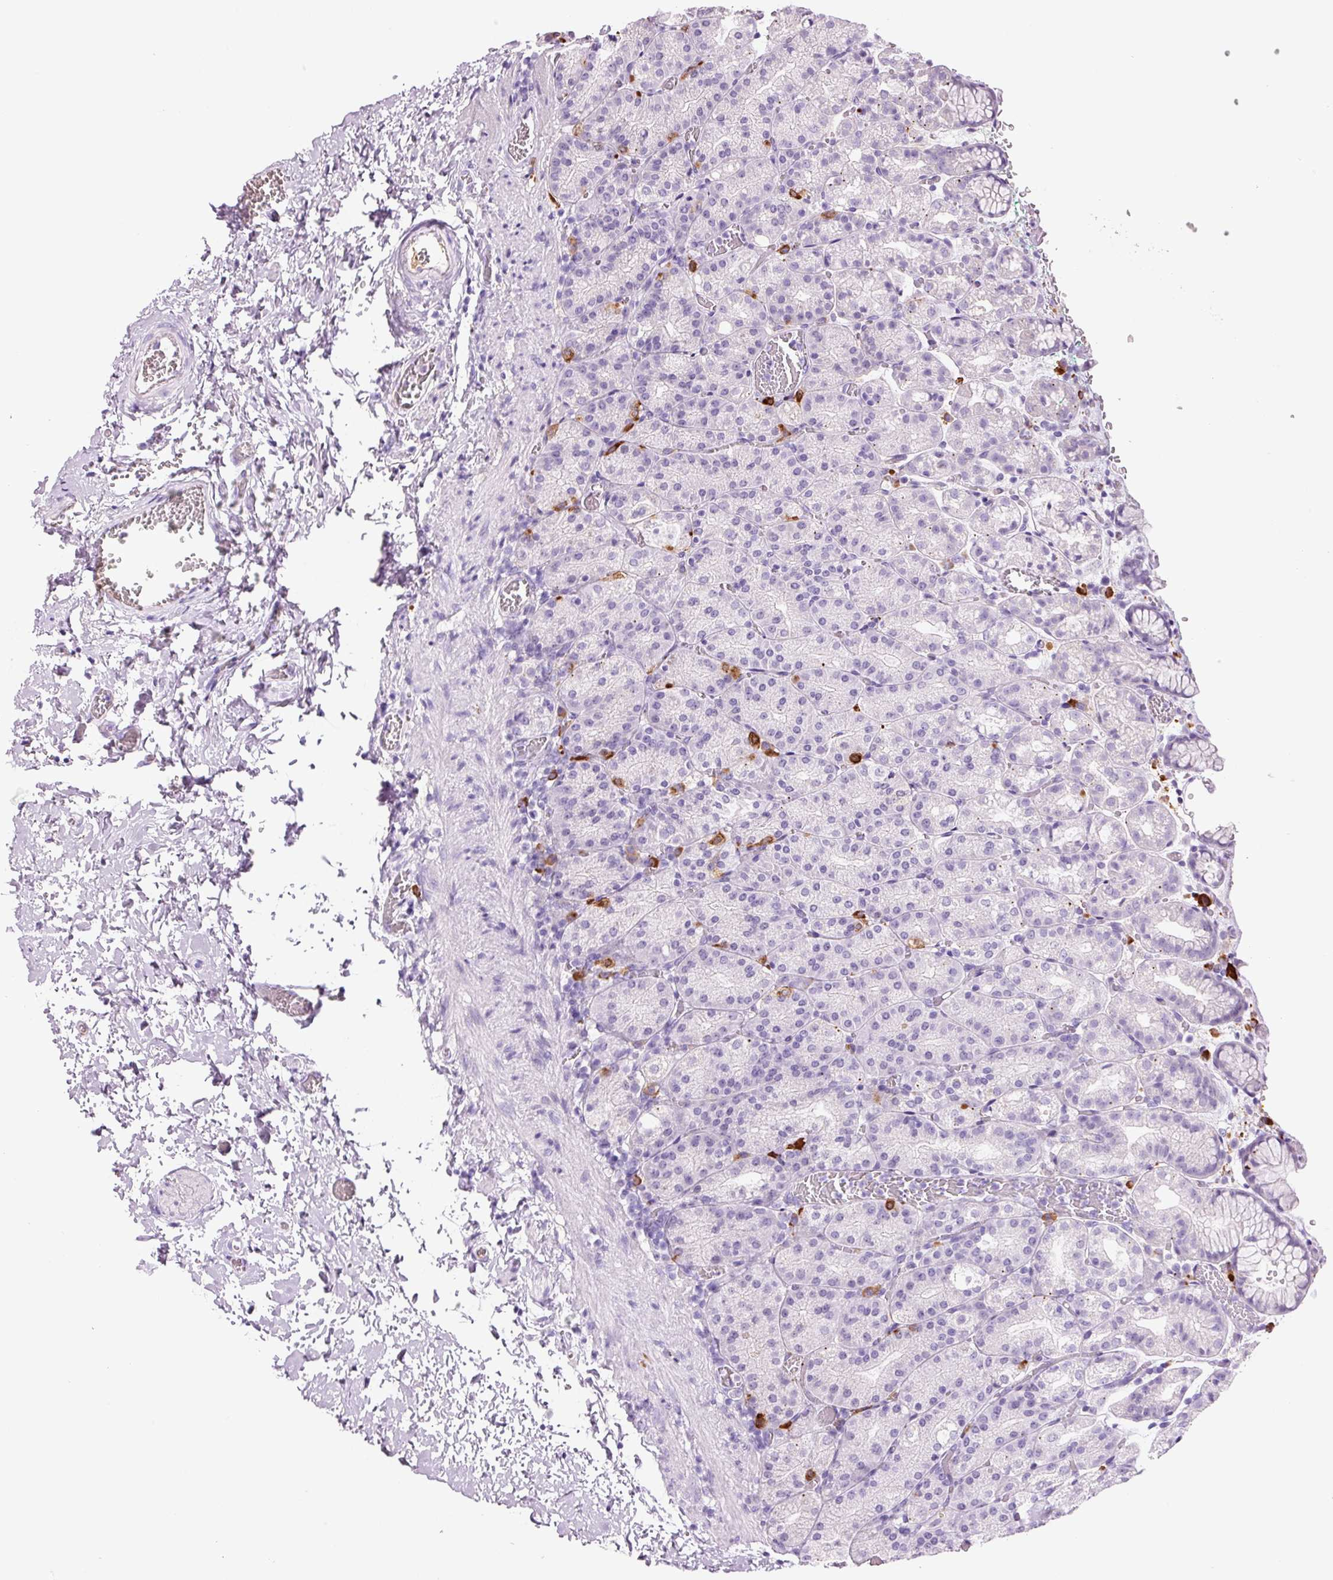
{"staining": {"intensity": "negative", "quantity": "none", "location": "none"}, "tissue": "stomach", "cell_type": "Glandular cells", "image_type": "normal", "snomed": [{"axis": "morphology", "description": "Normal tissue, NOS"}, {"axis": "topography", "description": "Stomach, upper"}], "caption": "An immunohistochemistry histopathology image of benign stomach is shown. There is no staining in glandular cells of stomach. Brightfield microscopy of immunohistochemistry stained with DAB (brown) and hematoxylin (blue), captured at high magnification.", "gene": "KLF1", "patient": {"sex": "female", "age": 81}}